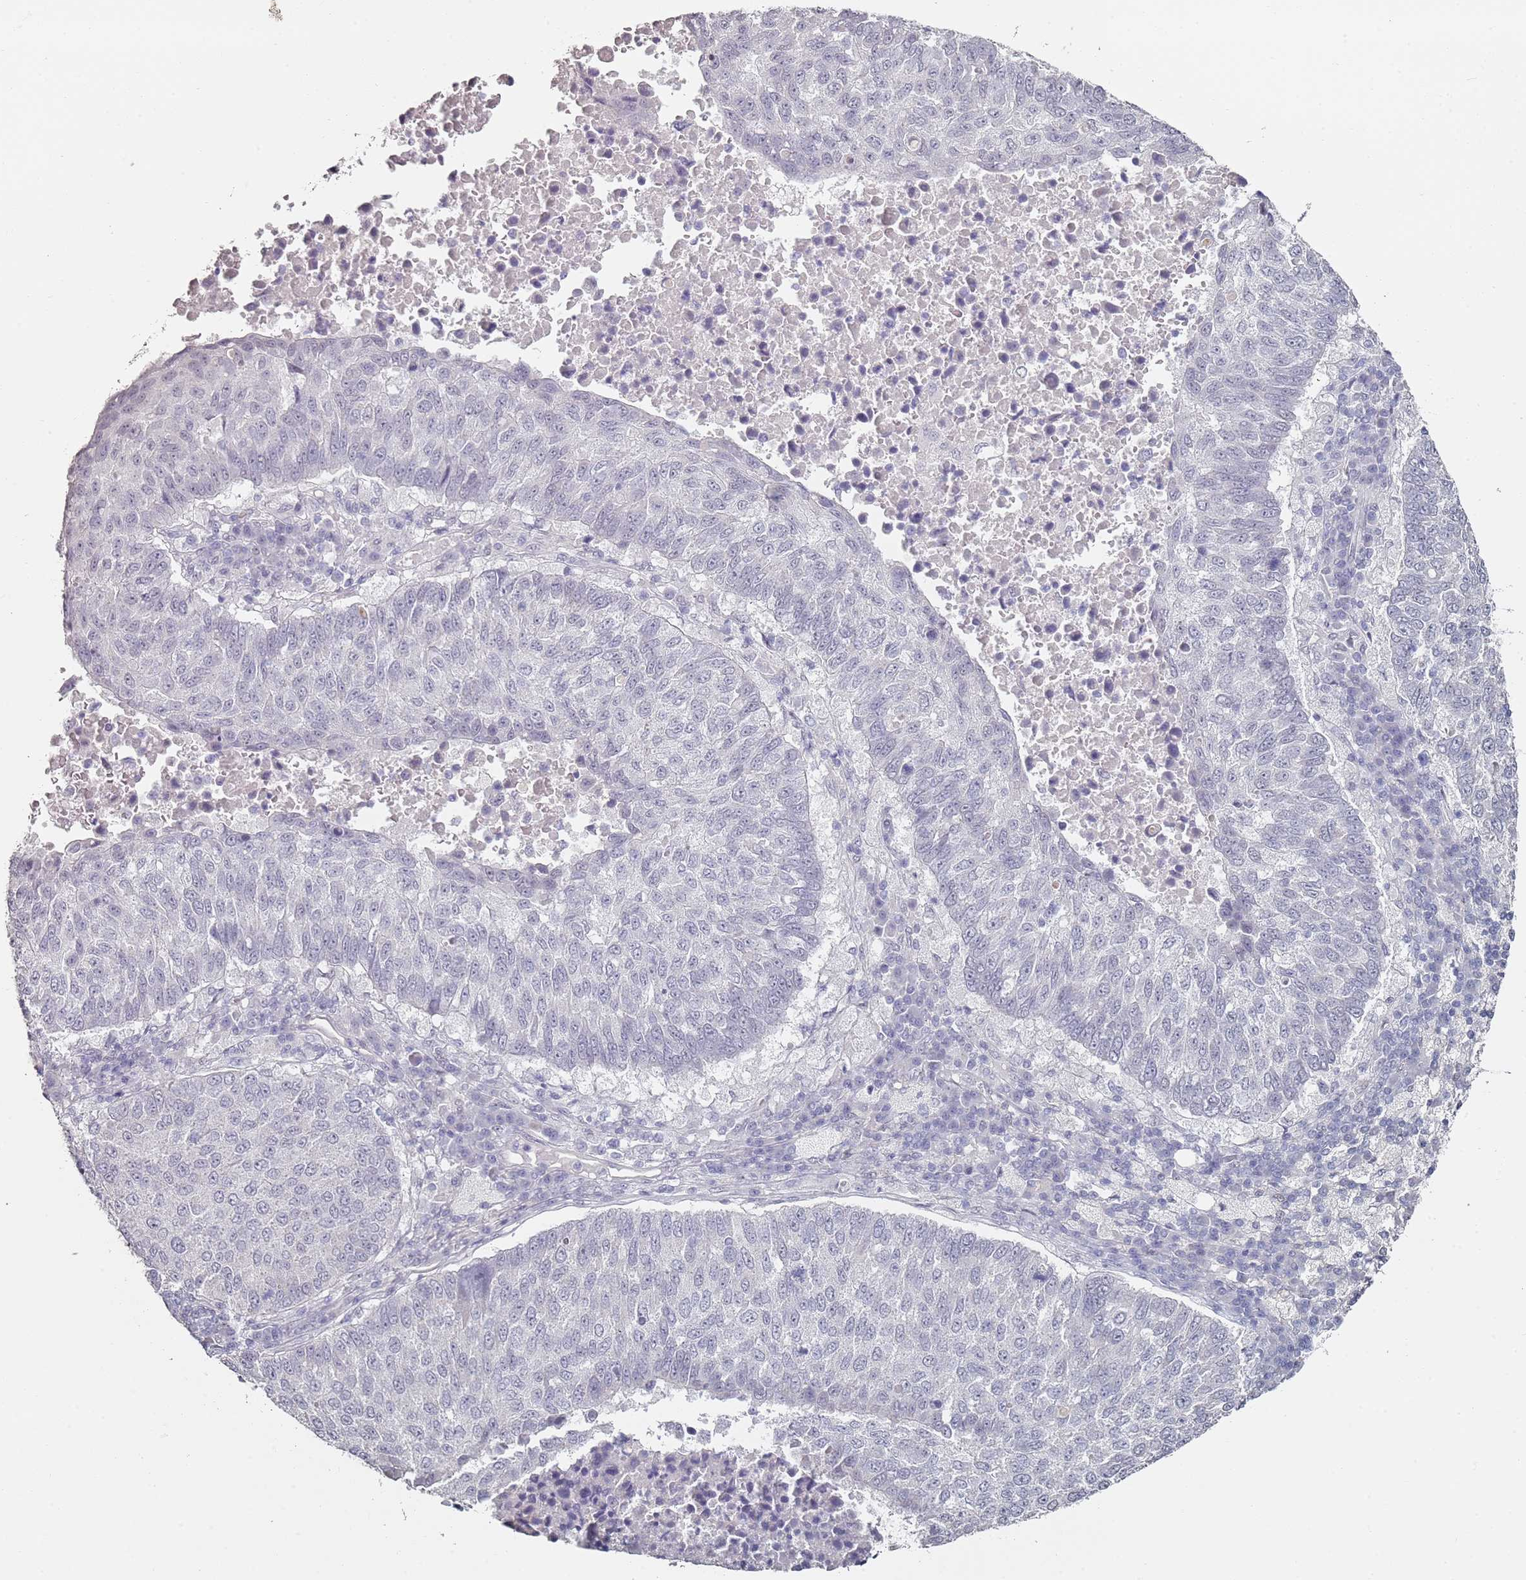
{"staining": {"intensity": "negative", "quantity": "none", "location": "none"}, "tissue": "lung cancer", "cell_type": "Tumor cells", "image_type": "cancer", "snomed": [{"axis": "morphology", "description": "Squamous cell carcinoma, NOS"}, {"axis": "topography", "description": "Lung"}], "caption": "High magnification brightfield microscopy of squamous cell carcinoma (lung) stained with DAB (3,3'-diaminobenzidine) (brown) and counterstained with hematoxylin (blue): tumor cells show no significant staining.", "gene": "DNAH11", "patient": {"sex": "male", "age": 73}}